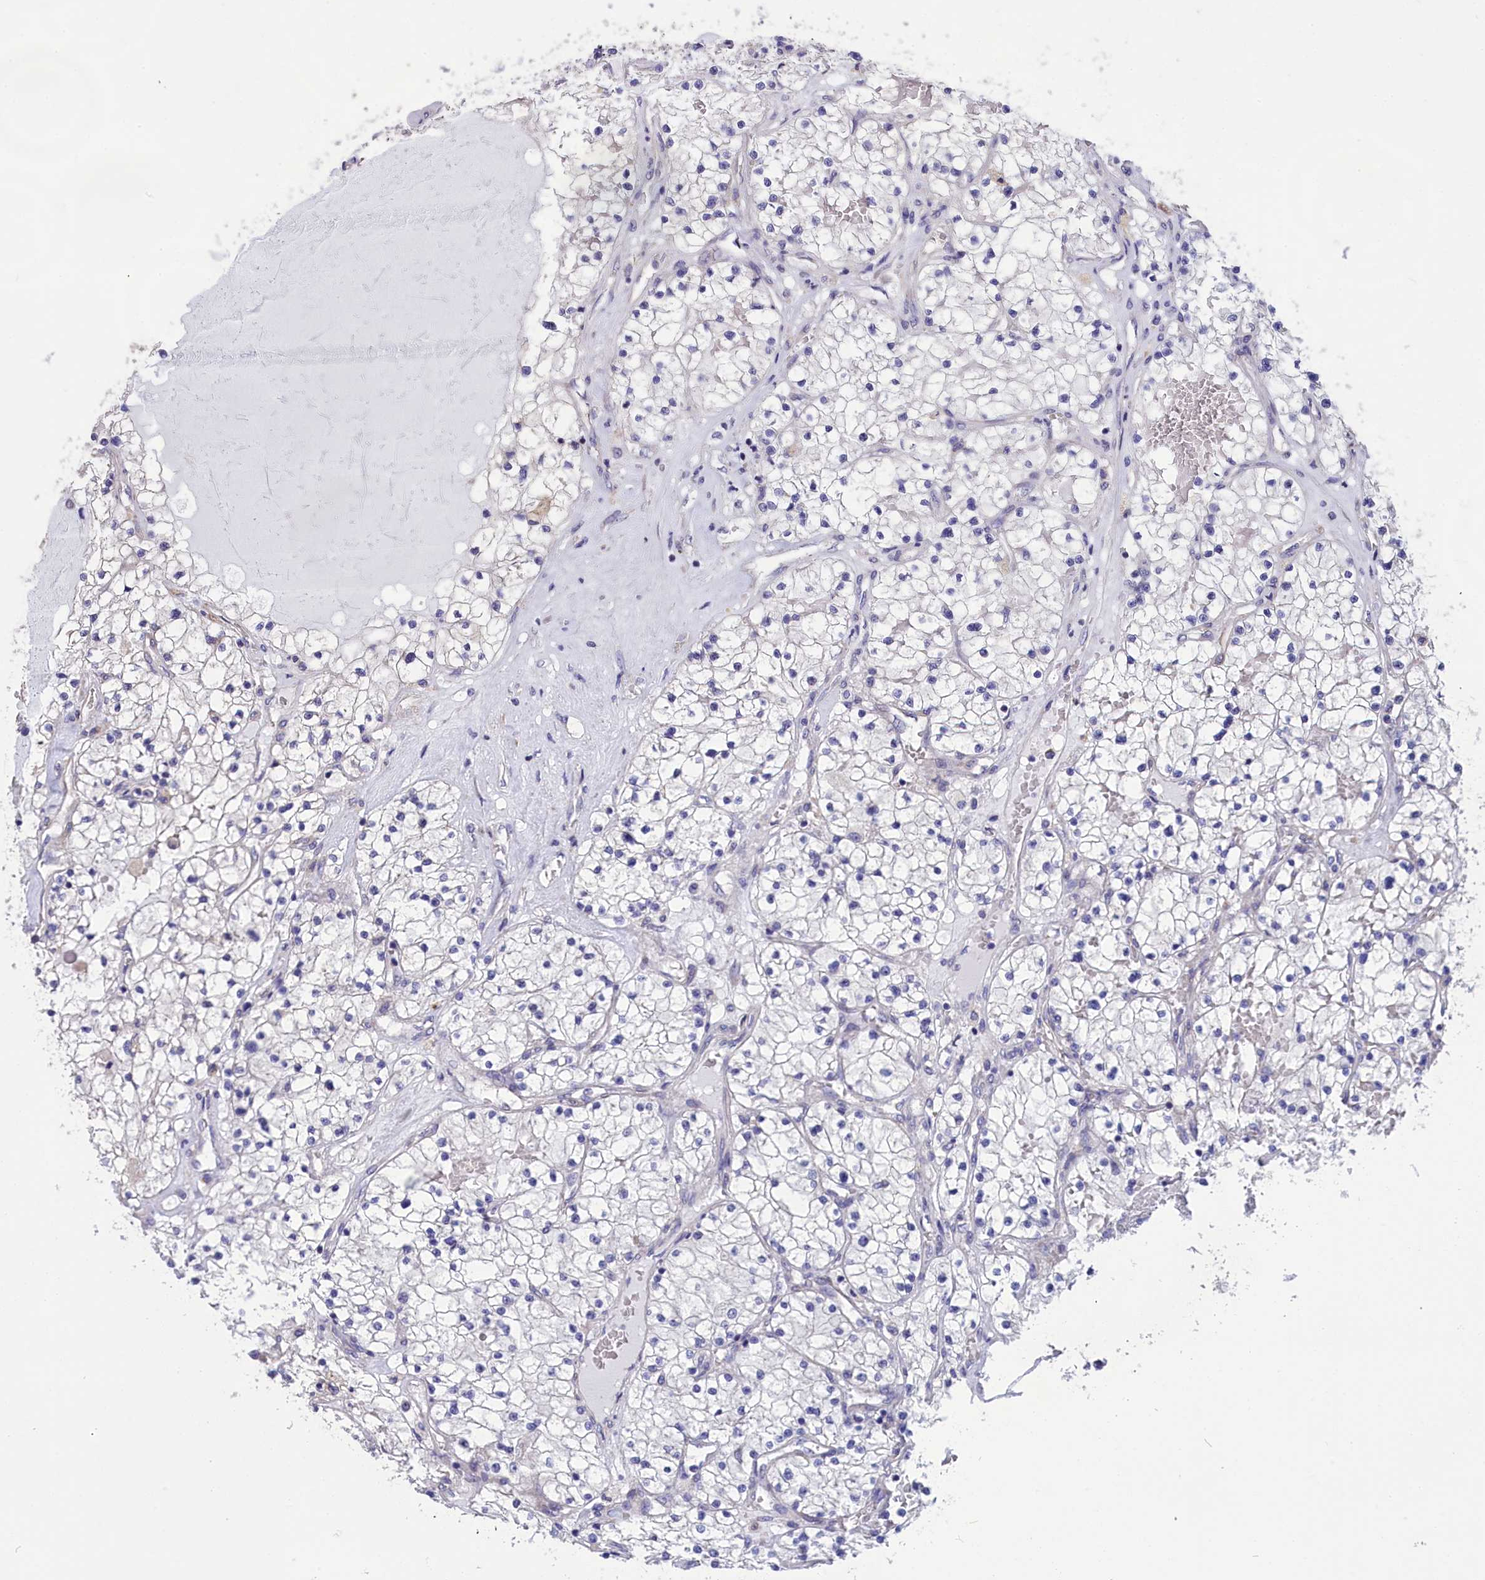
{"staining": {"intensity": "negative", "quantity": "none", "location": "none"}, "tissue": "renal cancer", "cell_type": "Tumor cells", "image_type": "cancer", "snomed": [{"axis": "morphology", "description": "Normal tissue, NOS"}, {"axis": "morphology", "description": "Adenocarcinoma, NOS"}, {"axis": "topography", "description": "Kidney"}], "caption": "Tumor cells are negative for protein expression in human renal adenocarcinoma.", "gene": "CYP2U1", "patient": {"sex": "male", "age": 68}}